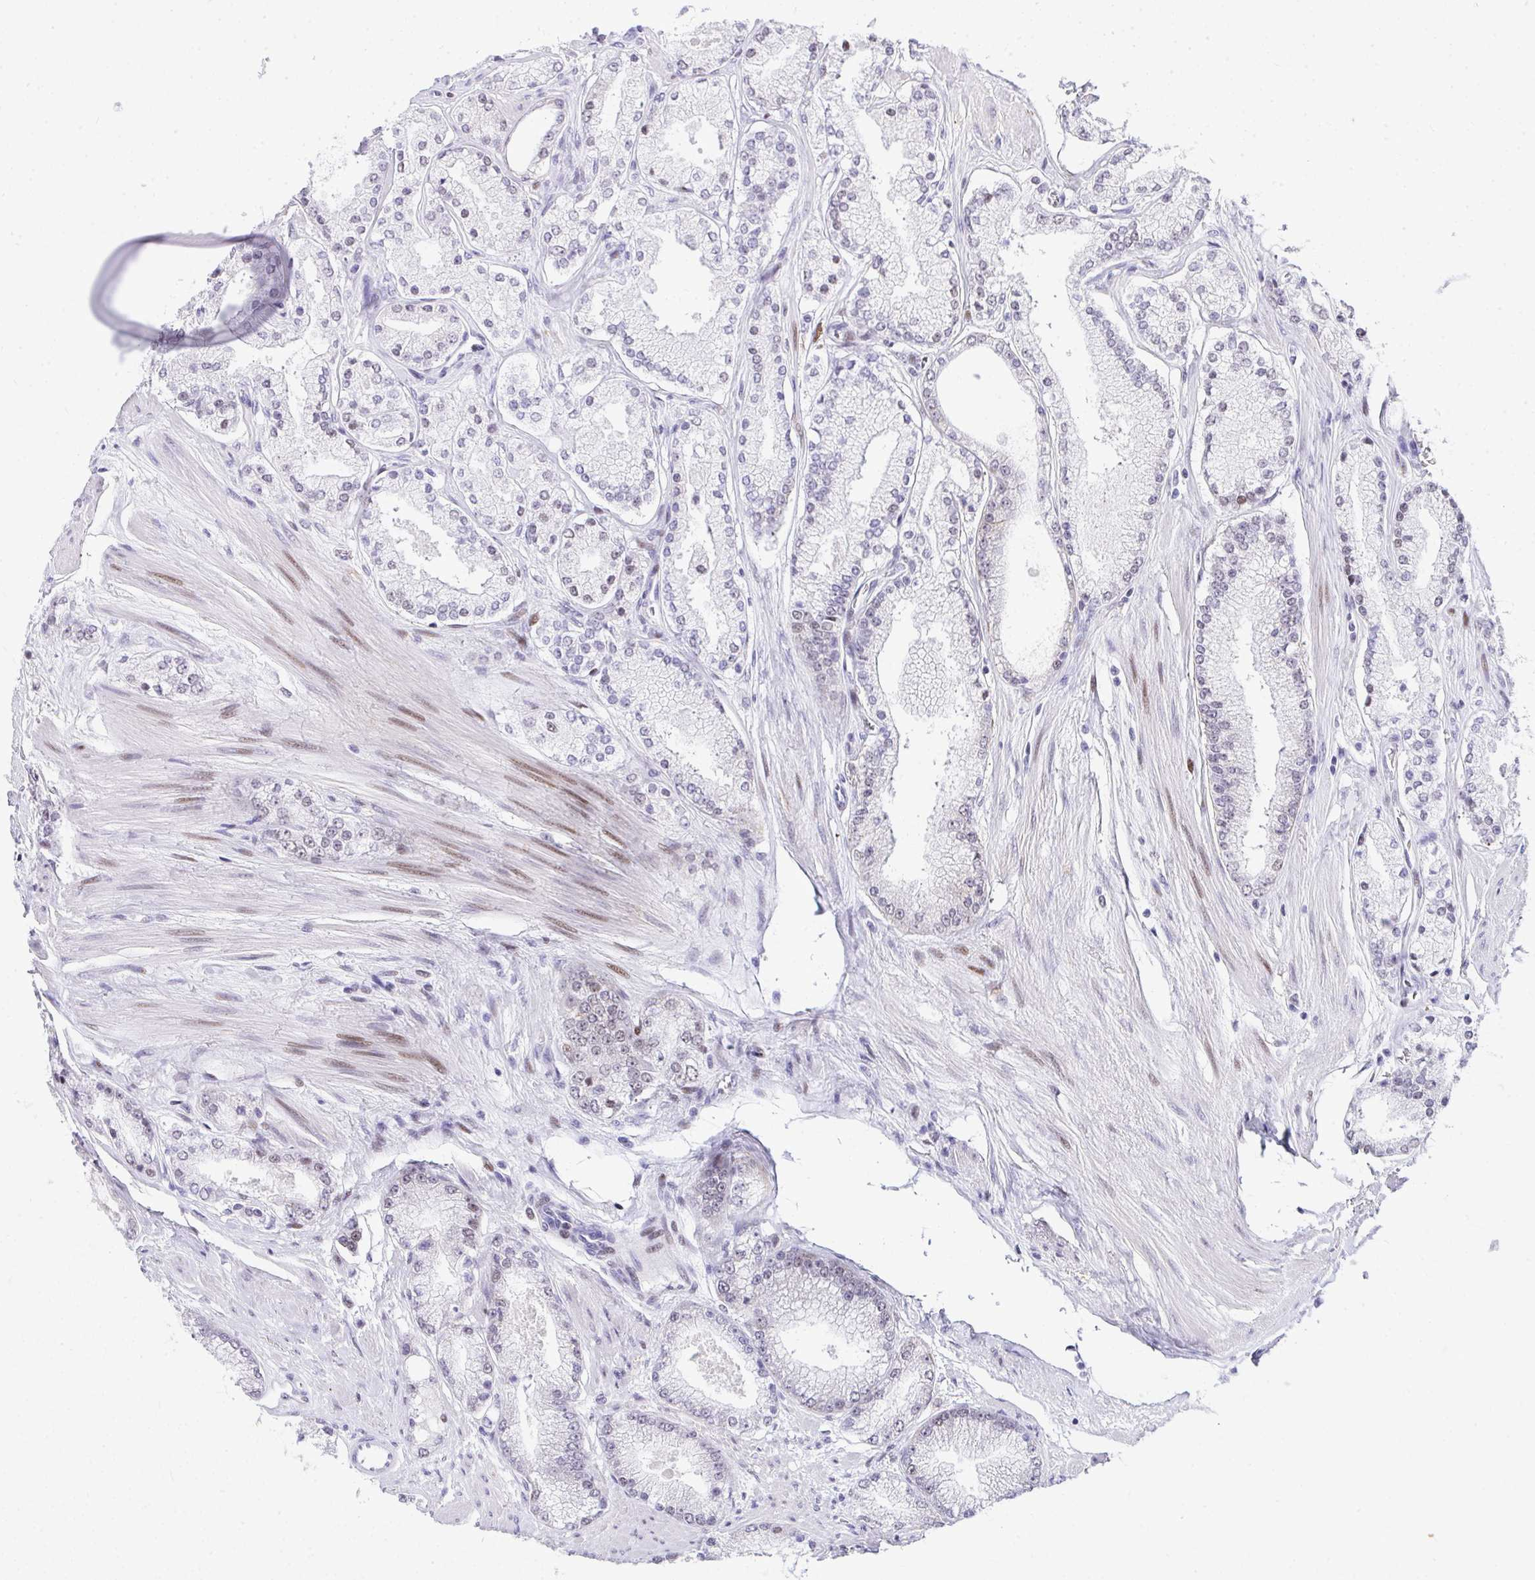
{"staining": {"intensity": "weak", "quantity": "25%-75%", "location": "nuclear"}, "tissue": "prostate cancer", "cell_type": "Tumor cells", "image_type": "cancer", "snomed": [{"axis": "morphology", "description": "Adenocarcinoma, High grade"}, {"axis": "topography", "description": "Prostate"}], "caption": "High-power microscopy captured an immunohistochemistry image of prostate high-grade adenocarcinoma, revealing weak nuclear positivity in about 25%-75% of tumor cells.", "gene": "GLDN", "patient": {"sex": "male", "age": 63}}